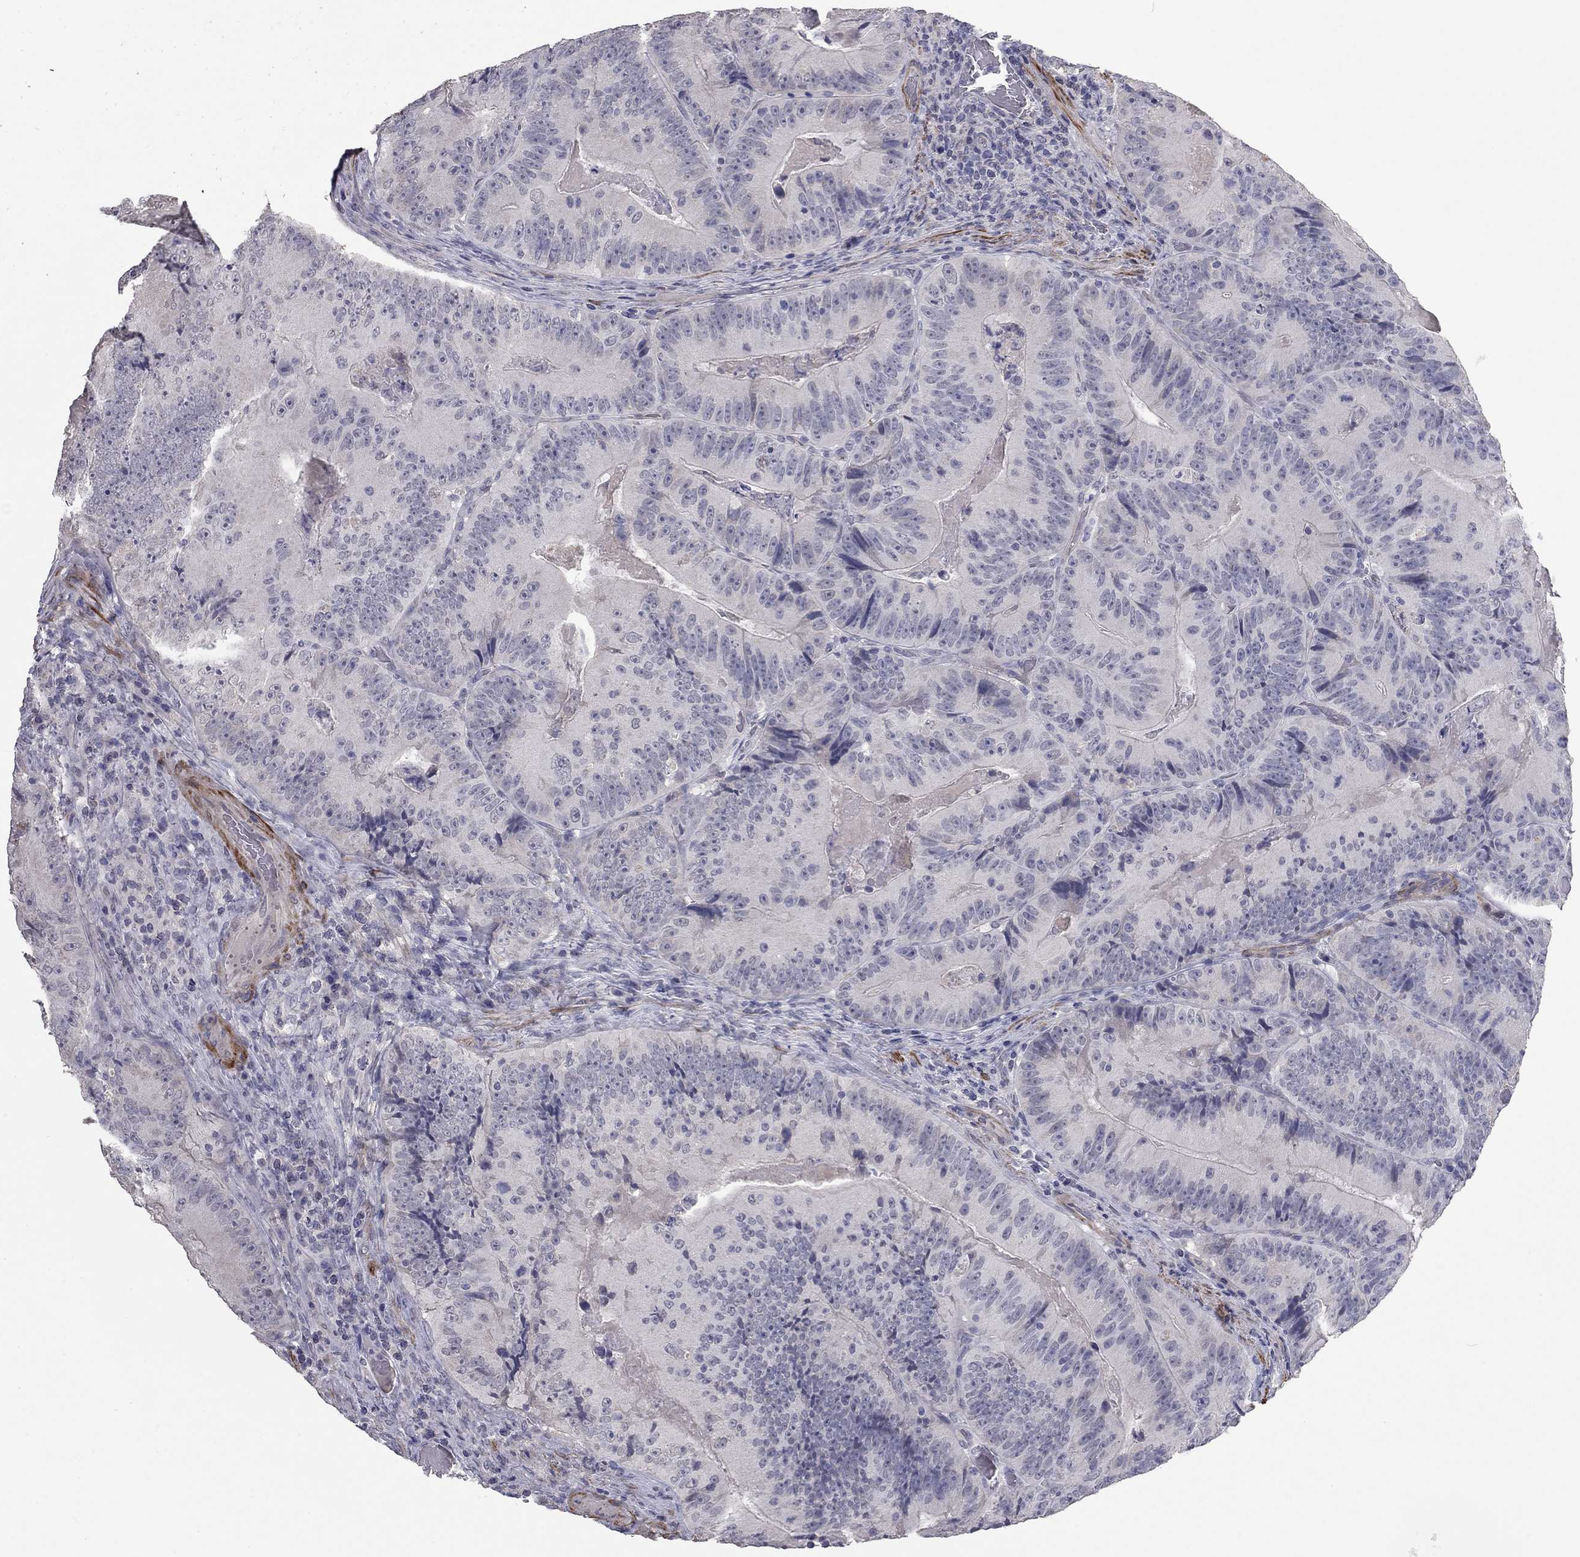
{"staining": {"intensity": "negative", "quantity": "none", "location": "none"}, "tissue": "colorectal cancer", "cell_type": "Tumor cells", "image_type": "cancer", "snomed": [{"axis": "morphology", "description": "Adenocarcinoma, NOS"}, {"axis": "topography", "description": "Colon"}], "caption": "An immunohistochemistry micrograph of colorectal cancer (adenocarcinoma) is shown. There is no staining in tumor cells of colorectal cancer (adenocarcinoma).", "gene": "IP6K3", "patient": {"sex": "female", "age": 86}}